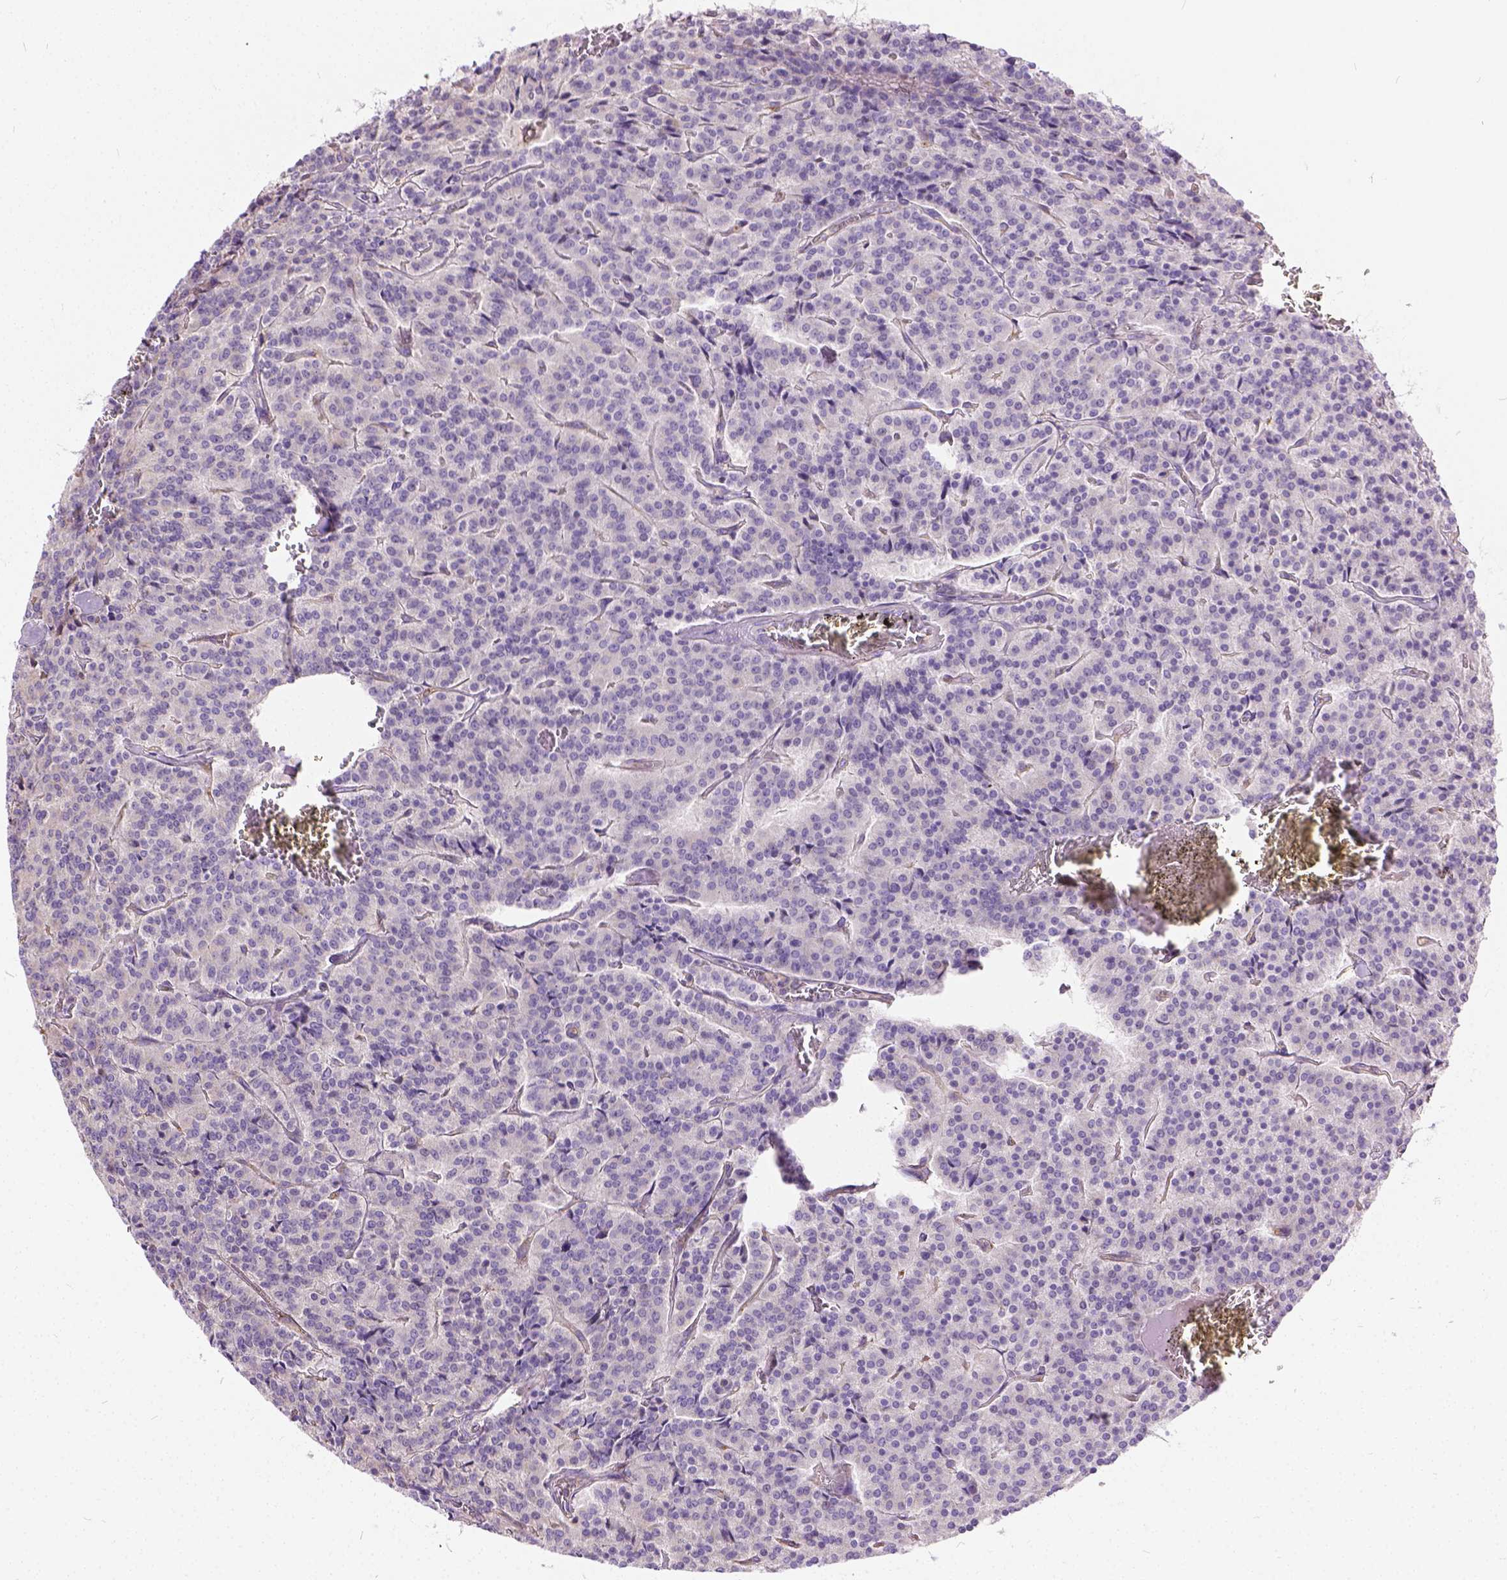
{"staining": {"intensity": "negative", "quantity": "none", "location": "none"}, "tissue": "carcinoid", "cell_type": "Tumor cells", "image_type": "cancer", "snomed": [{"axis": "morphology", "description": "Carcinoid, malignant, NOS"}, {"axis": "topography", "description": "Lung"}], "caption": "The IHC histopathology image has no significant positivity in tumor cells of carcinoid tissue.", "gene": "CADM4", "patient": {"sex": "male", "age": 70}}